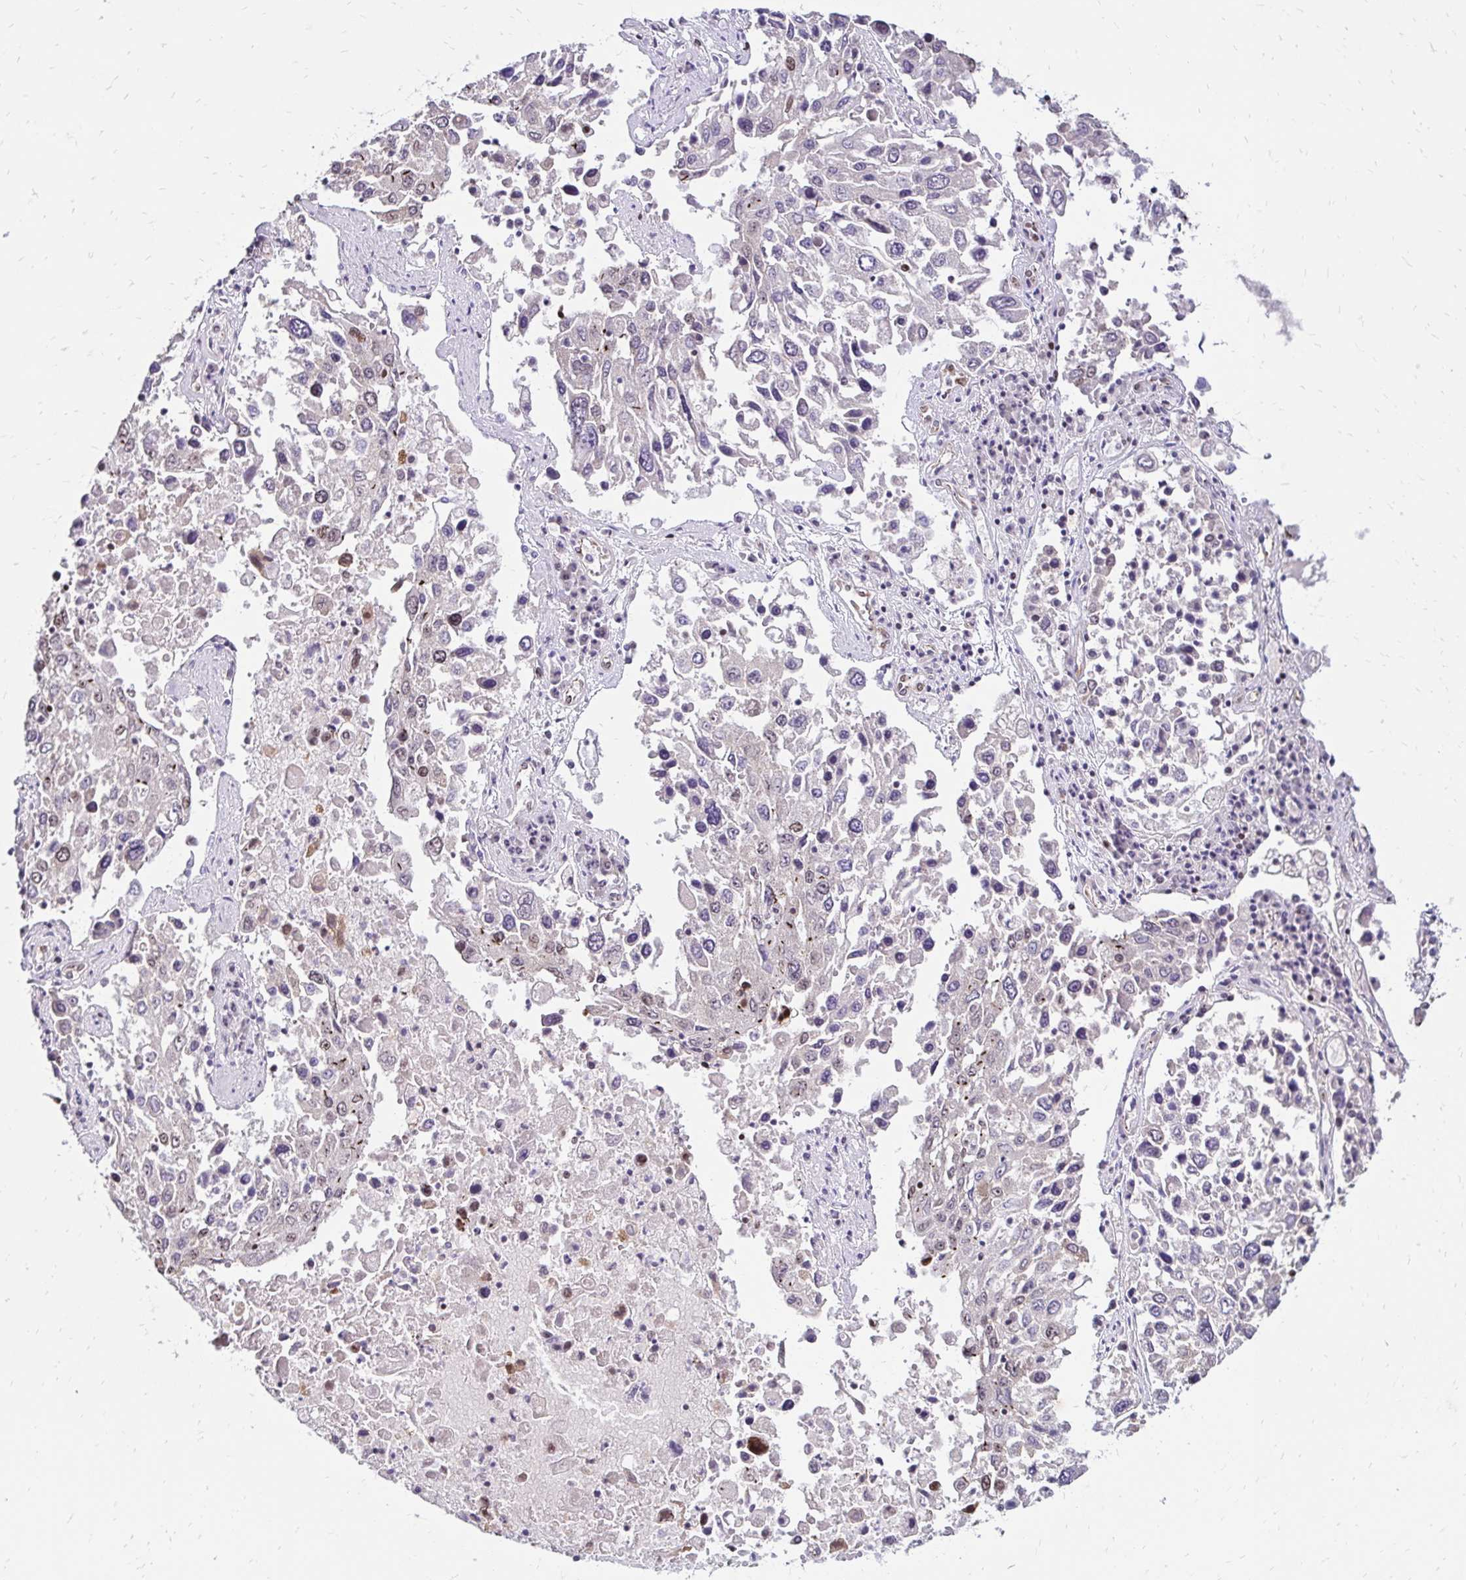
{"staining": {"intensity": "weak", "quantity": "<25%", "location": "cytoplasmic/membranous,nuclear"}, "tissue": "lung cancer", "cell_type": "Tumor cells", "image_type": "cancer", "snomed": [{"axis": "morphology", "description": "Squamous cell carcinoma, NOS"}, {"axis": "topography", "description": "Lung"}], "caption": "Lung squamous cell carcinoma was stained to show a protein in brown. There is no significant staining in tumor cells.", "gene": "TOB1", "patient": {"sex": "male", "age": 65}}